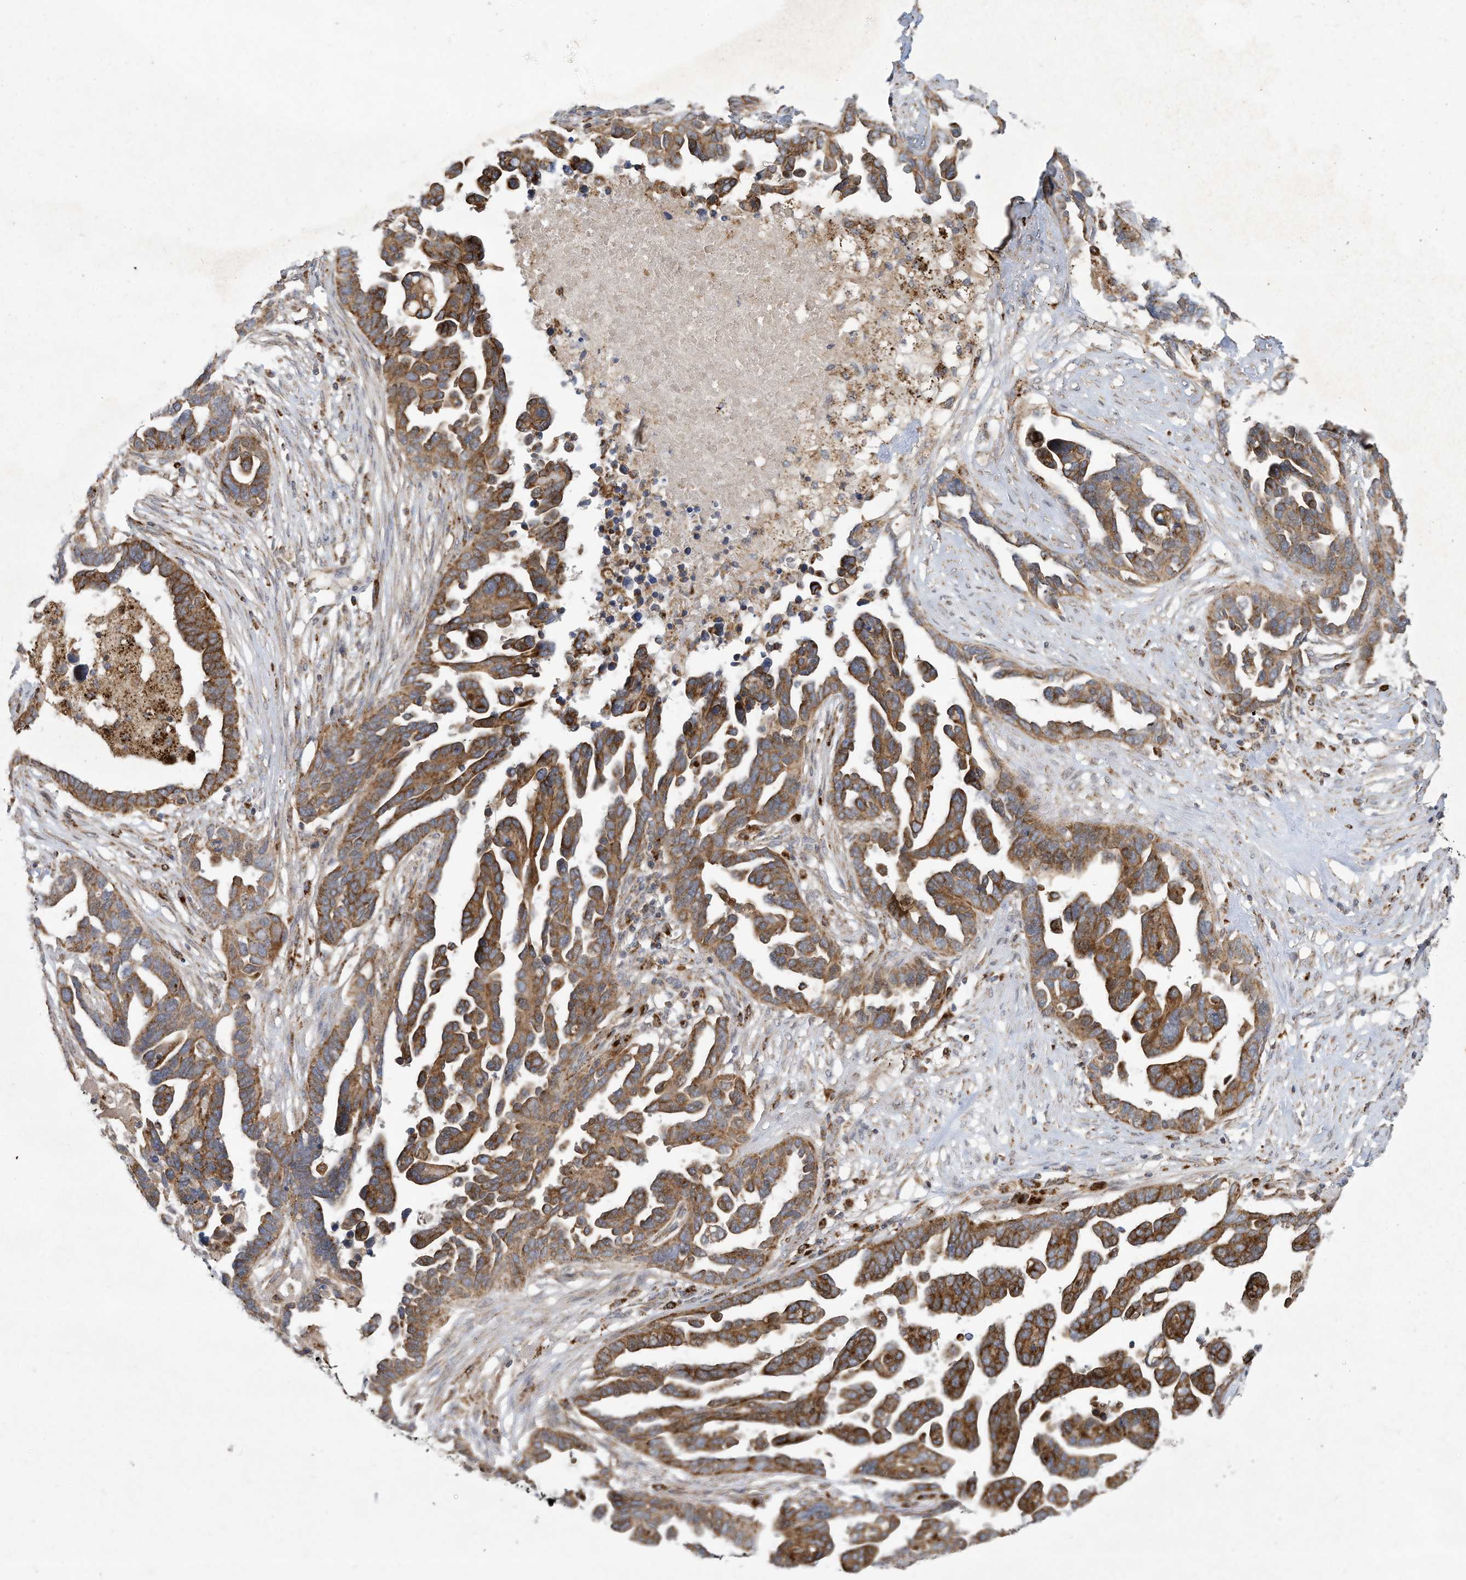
{"staining": {"intensity": "moderate", "quantity": ">75%", "location": "cytoplasmic/membranous"}, "tissue": "ovarian cancer", "cell_type": "Tumor cells", "image_type": "cancer", "snomed": [{"axis": "morphology", "description": "Cystadenocarcinoma, serous, NOS"}, {"axis": "topography", "description": "Ovary"}], "caption": "A brown stain highlights moderate cytoplasmic/membranous staining of a protein in serous cystadenocarcinoma (ovarian) tumor cells. (DAB IHC, brown staining for protein, blue staining for nuclei).", "gene": "C2orf74", "patient": {"sex": "female", "age": 54}}